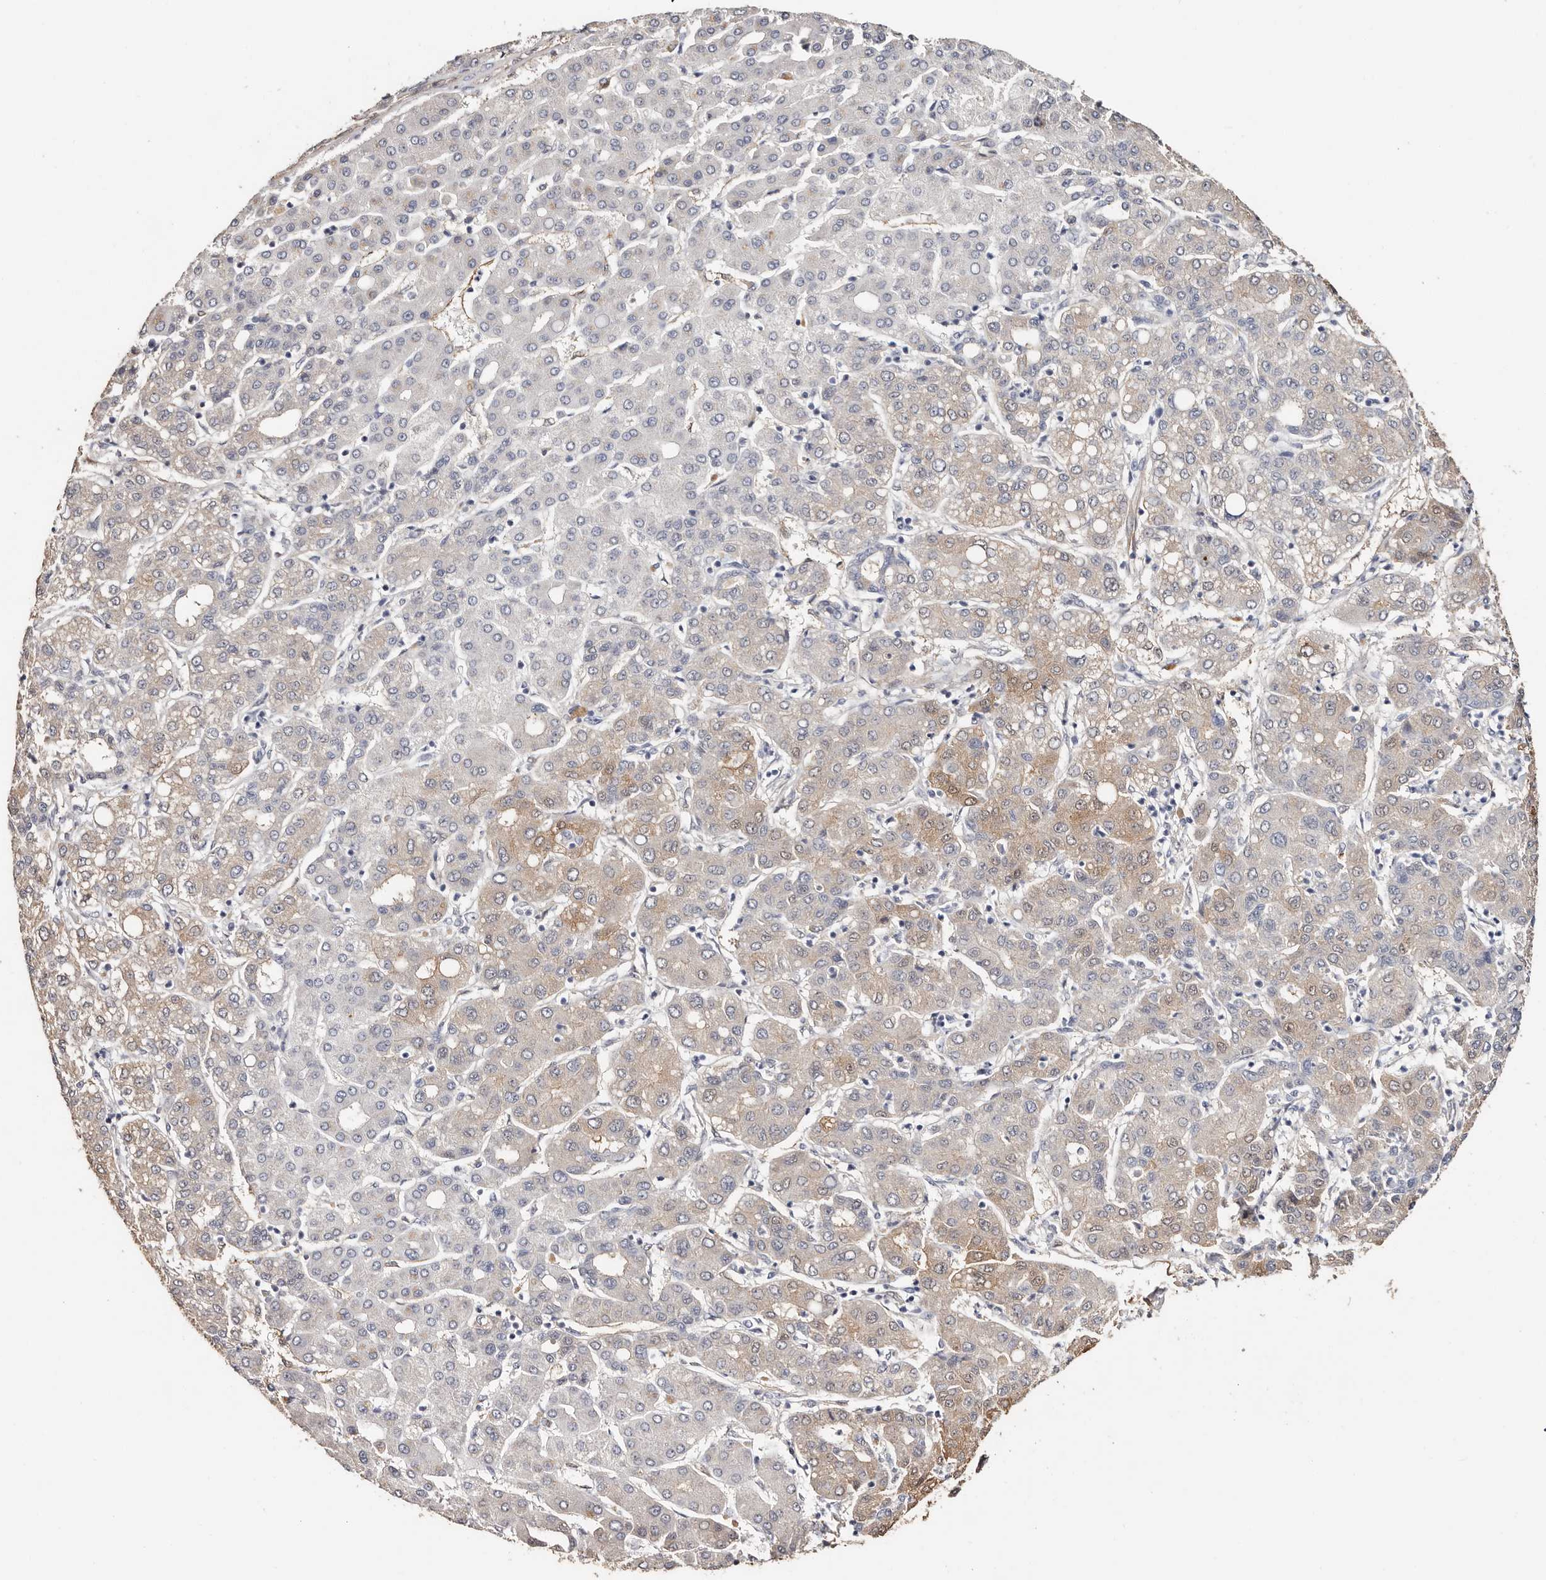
{"staining": {"intensity": "weak", "quantity": "<25%", "location": "cytoplasmic/membranous"}, "tissue": "liver cancer", "cell_type": "Tumor cells", "image_type": "cancer", "snomed": [{"axis": "morphology", "description": "Carcinoma, Hepatocellular, NOS"}, {"axis": "topography", "description": "Liver"}], "caption": "Tumor cells are negative for protein expression in human liver cancer (hepatocellular carcinoma).", "gene": "TGM2", "patient": {"sex": "male", "age": 65}}